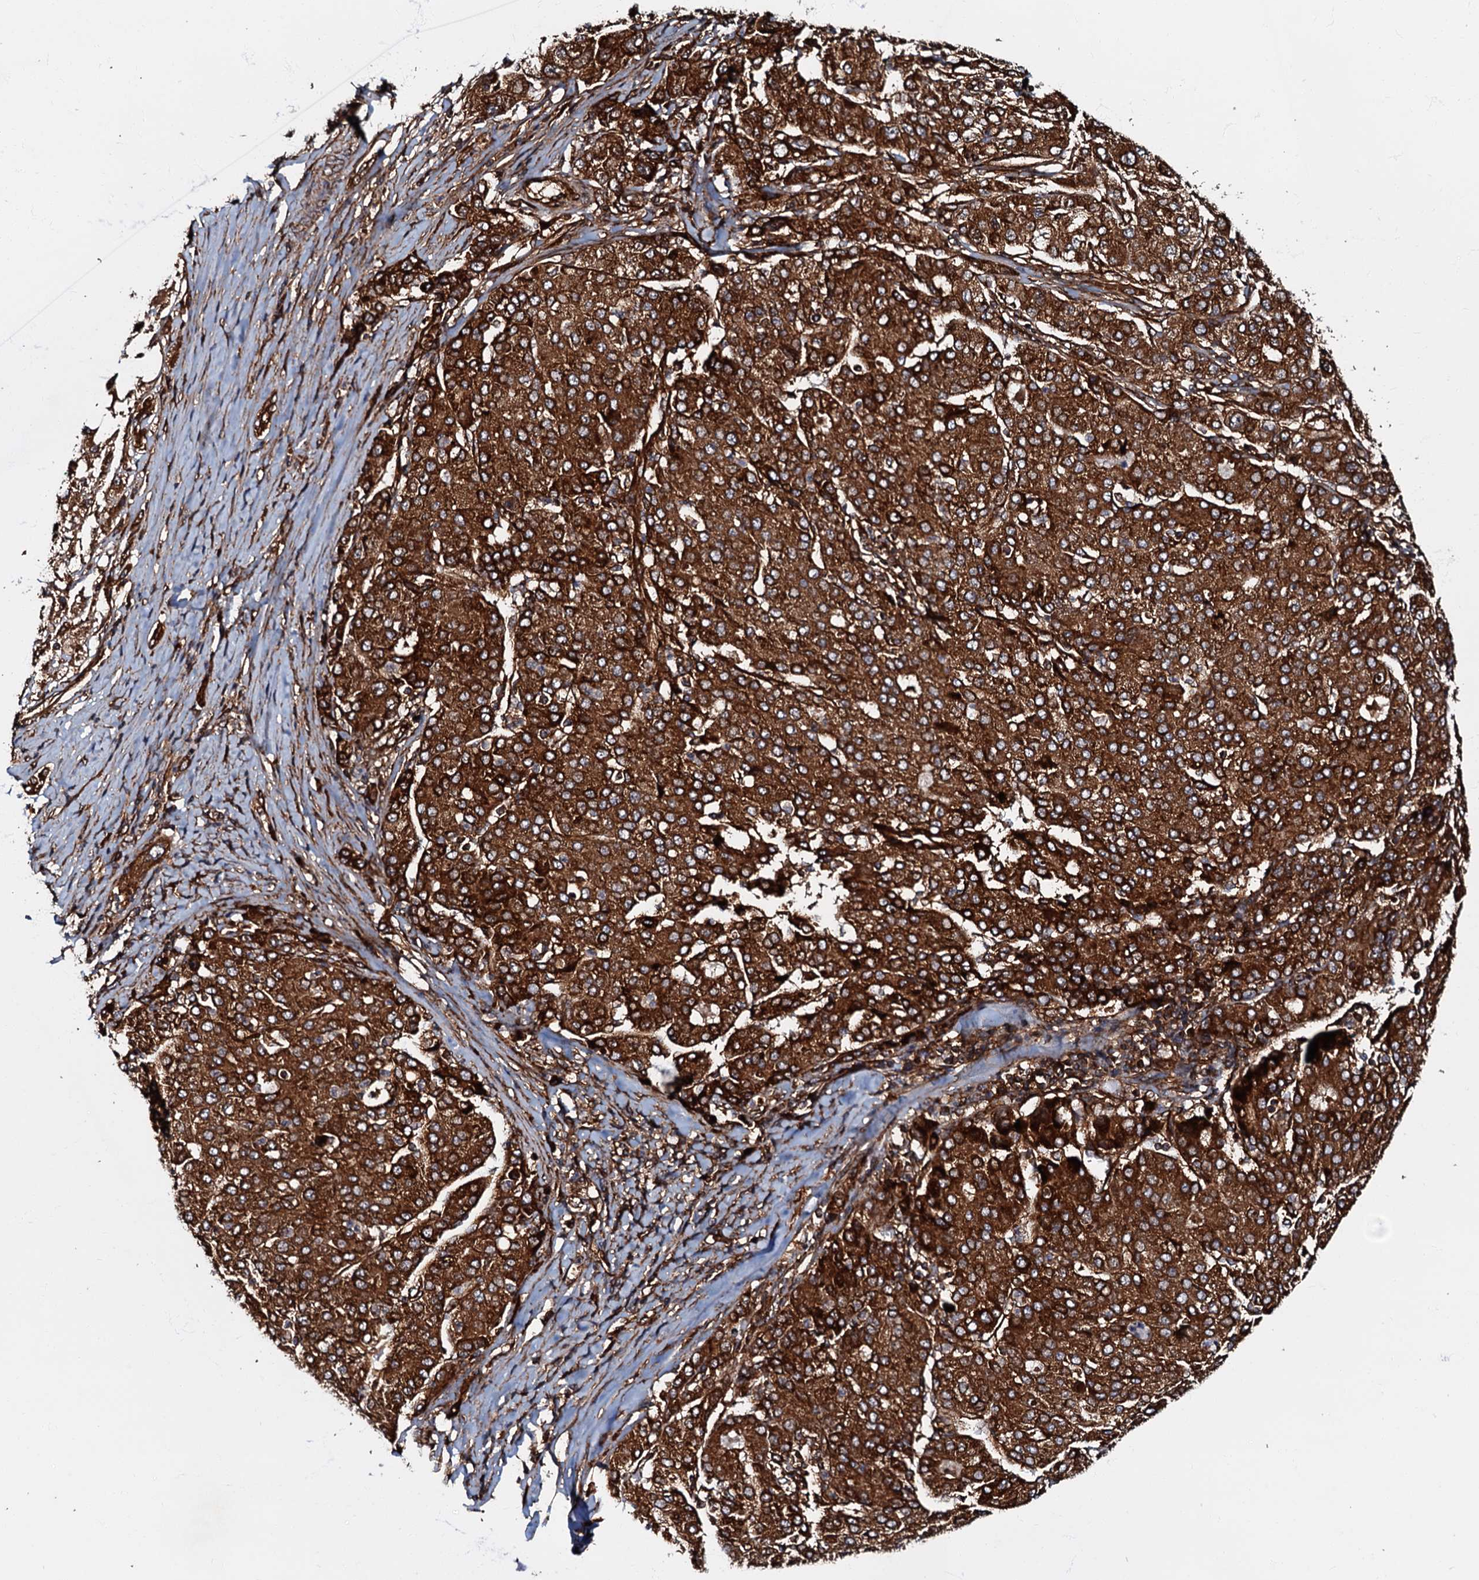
{"staining": {"intensity": "strong", "quantity": ">75%", "location": "cytoplasmic/membranous"}, "tissue": "liver cancer", "cell_type": "Tumor cells", "image_type": "cancer", "snomed": [{"axis": "morphology", "description": "Carcinoma, Hepatocellular, NOS"}, {"axis": "topography", "description": "Liver"}], "caption": "An image of liver cancer (hepatocellular carcinoma) stained for a protein displays strong cytoplasmic/membranous brown staining in tumor cells.", "gene": "BLOC1S6", "patient": {"sex": "male", "age": 65}}